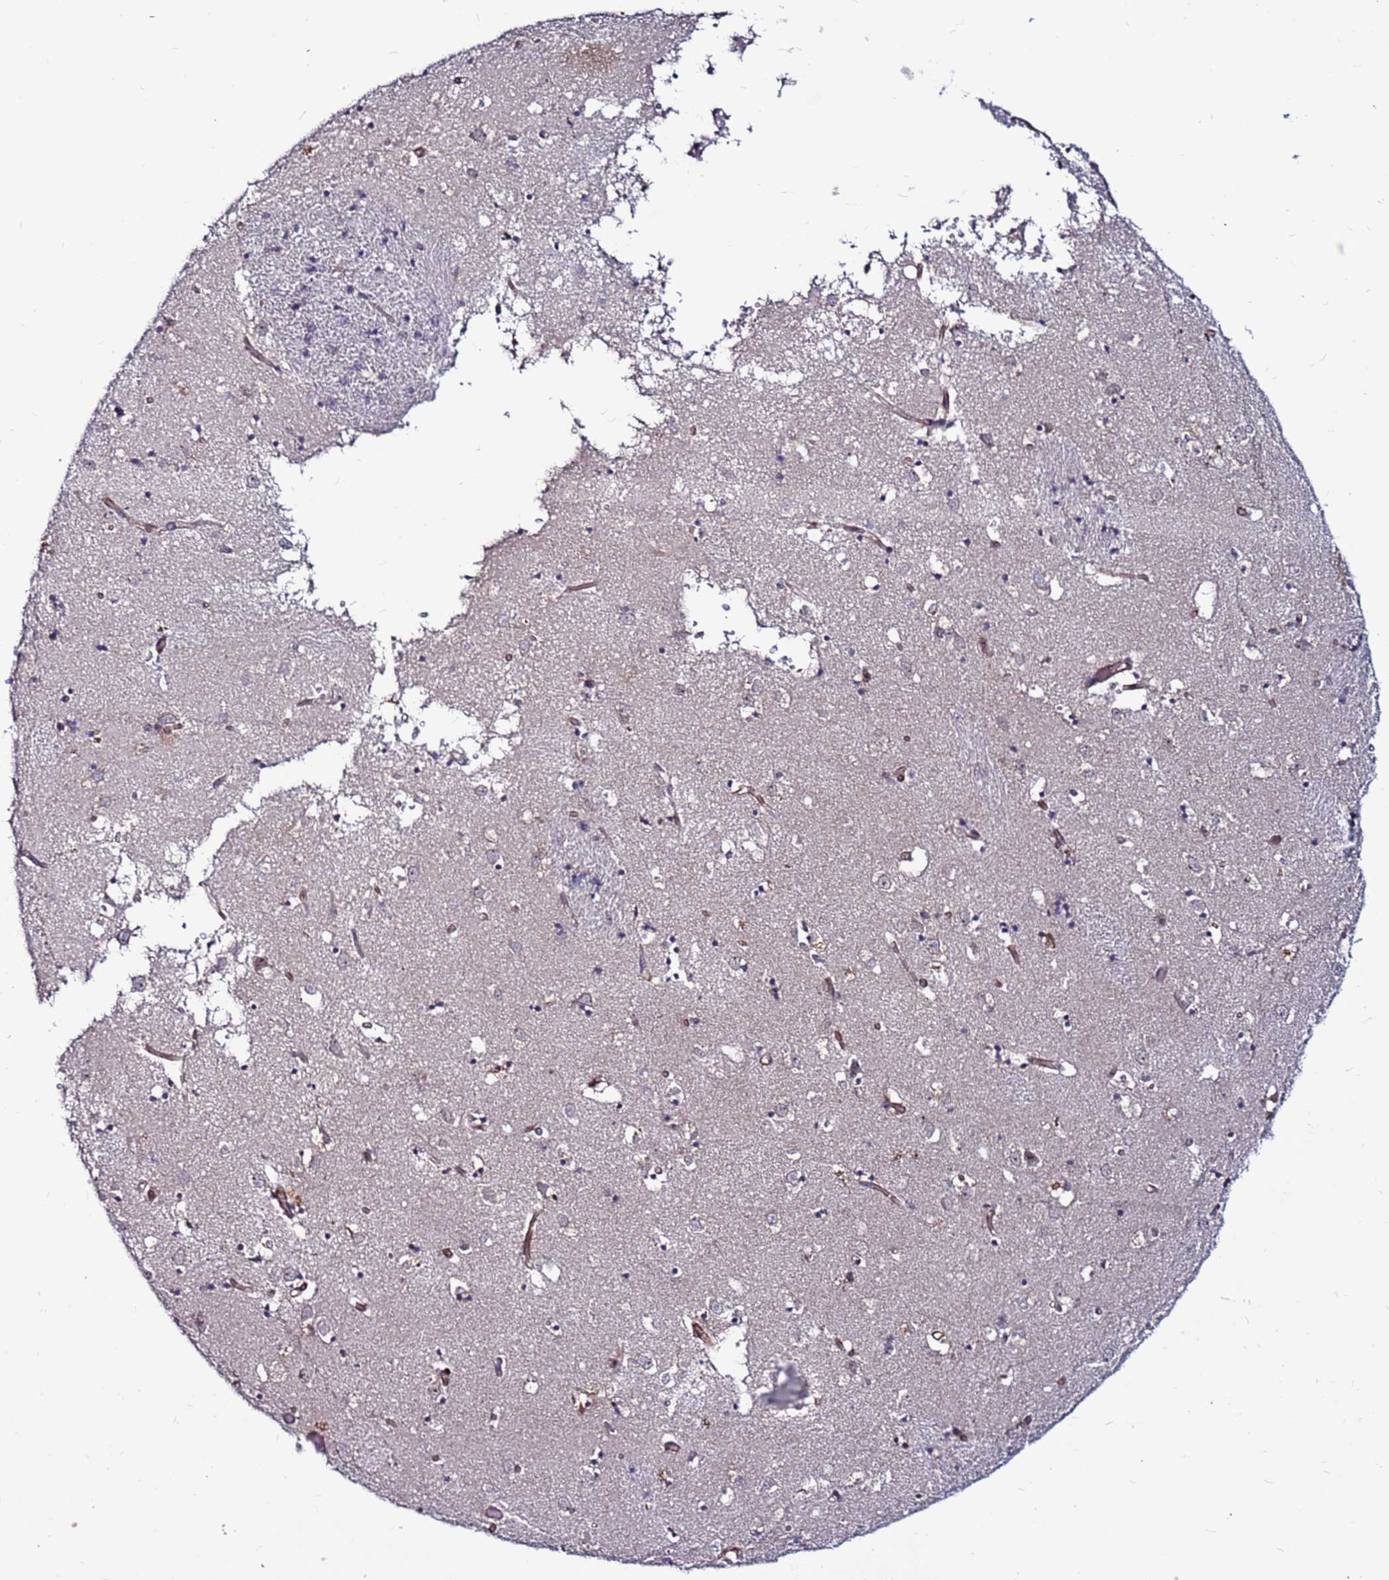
{"staining": {"intensity": "negative", "quantity": "none", "location": "none"}, "tissue": "caudate", "cell_type": "Glial cells", "image_type": "normal", "snomed": [{"axis": "morphology", "description": "Normal tissue, NOS"}, {"axis": "topography", "description": "Lateral ventricle wall"}], "caption": "Glial cells show no significant protein expression in normal caudate. (DAB IHC visualized using brightfield microscopy, high magnification).", "gene": "CLK3", "patient": {"sex": "male", "age": 70}}